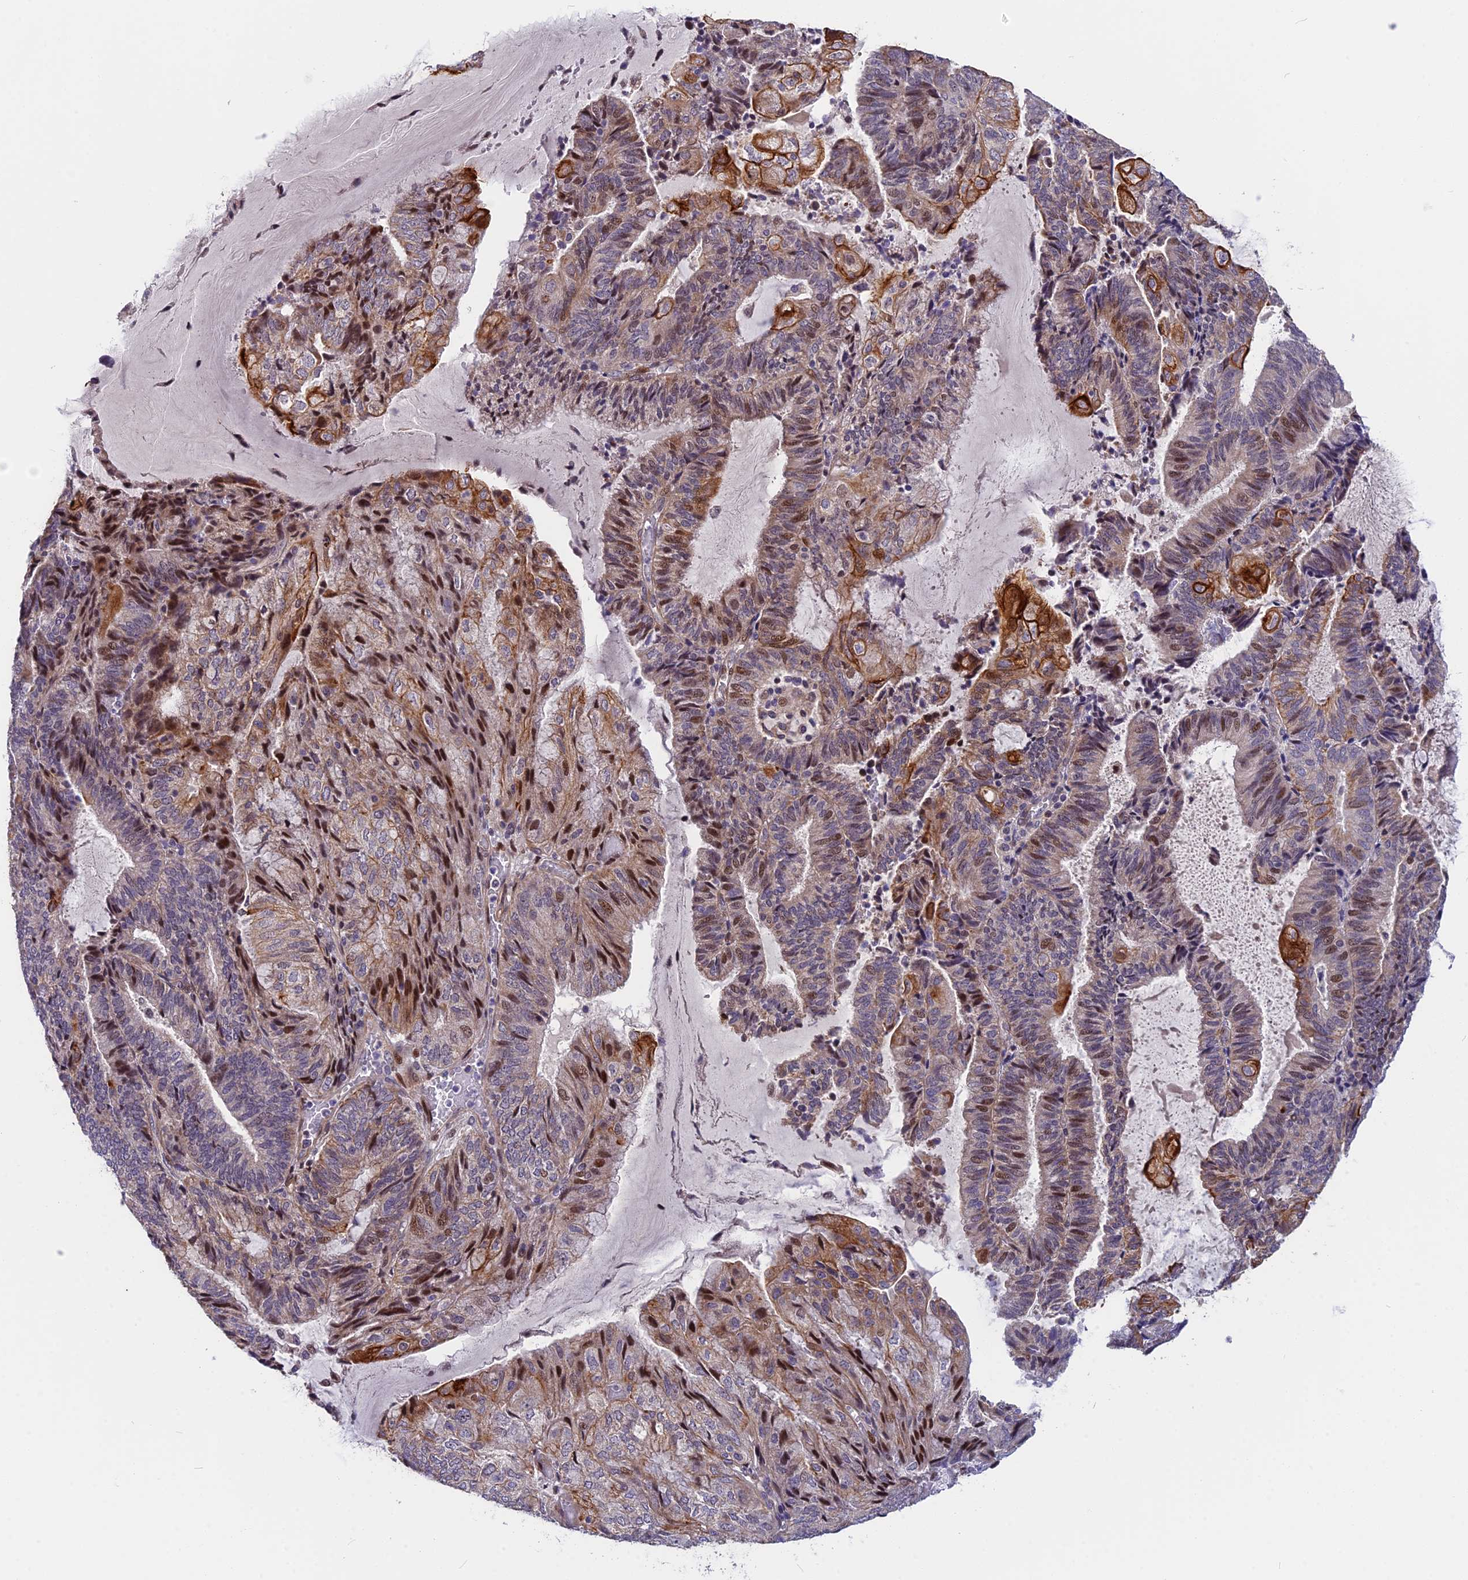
{"staining": {"intensity": "moderate", "quantity": "<25%", "location": "cytoplasmic/membranous,nuclear"}, "tissue": "endometrial cancer", "cell_type": "Tumor cells", "image_type": "cancer", "snomed": [{"axis": "morphology", "description": "Adenocarcinoma, NOS"}, {"axis": "topography", "description": "Endometrium"}], "caption": "The image exhibits a brown stain indicating the presence of a protein in the cytoplasmic/membranous and nuclear of tumor cells in endometrial adenocarcinoma.", "gene": "ANKRD34B", "patient": {"sex": "female", "age": 81}}